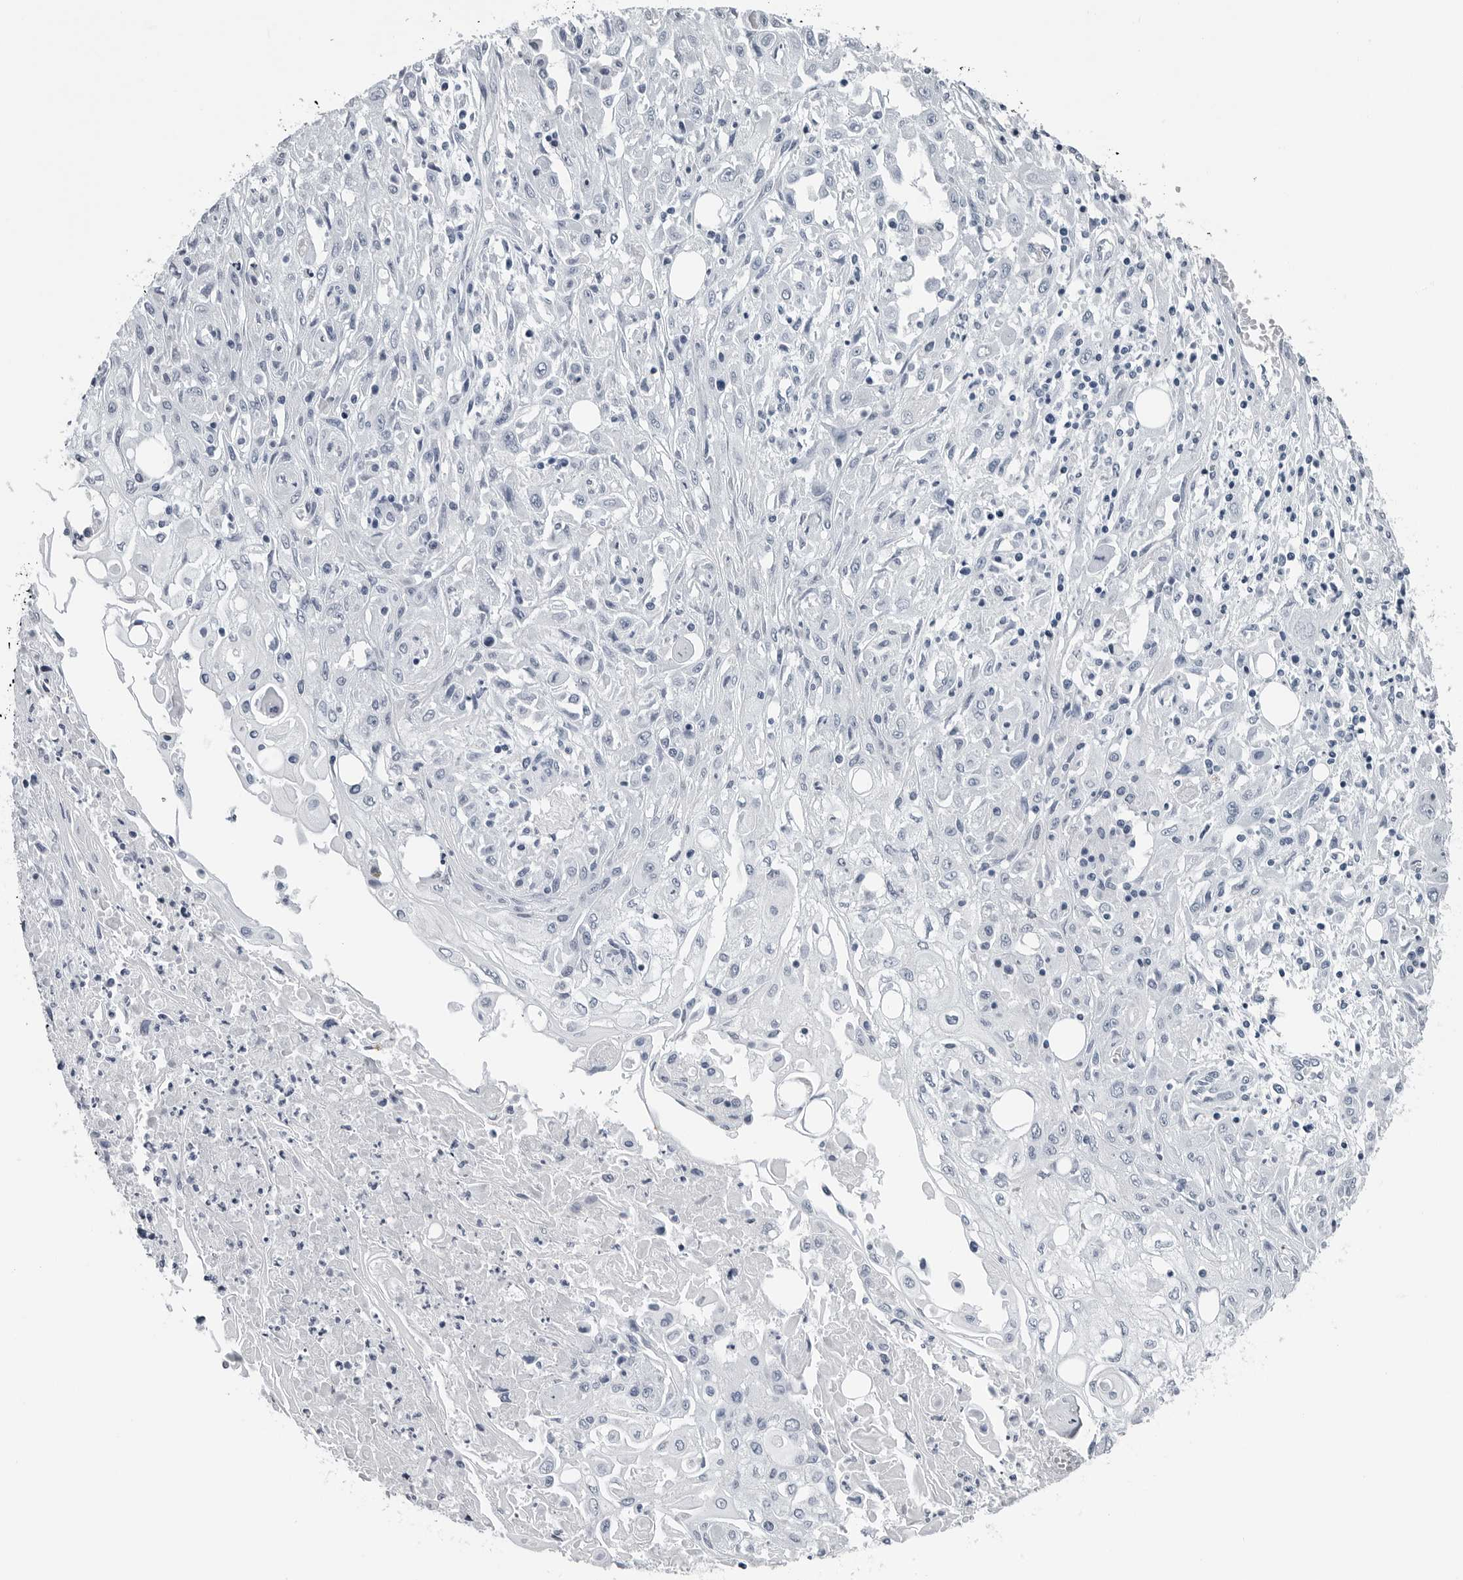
{"staining": {"intensity": "negative", "quantity": "none", "location": "none"}, "tissue": "skin cancer", "cell_type": "Tumor cells", "image_type": "cancer", "snomed": [{"axis": "morphology", "description": "Squamous cell carcinoma, NOS"}, {"axis": "morphology", "description": "Squamous cell carcinoma, metastatic, NOS"}, {"axis": "topography", "description": "Skin"}, {"axis": "topography", "description": "Lymph node"}], "caption": "An immunohistochemistry (IHC) image of skin cancer is shown. There is no staining in tumor cells of skin cancer.", "gene": "AMPD1", "patient": {"sex": "male", "age": 75}}